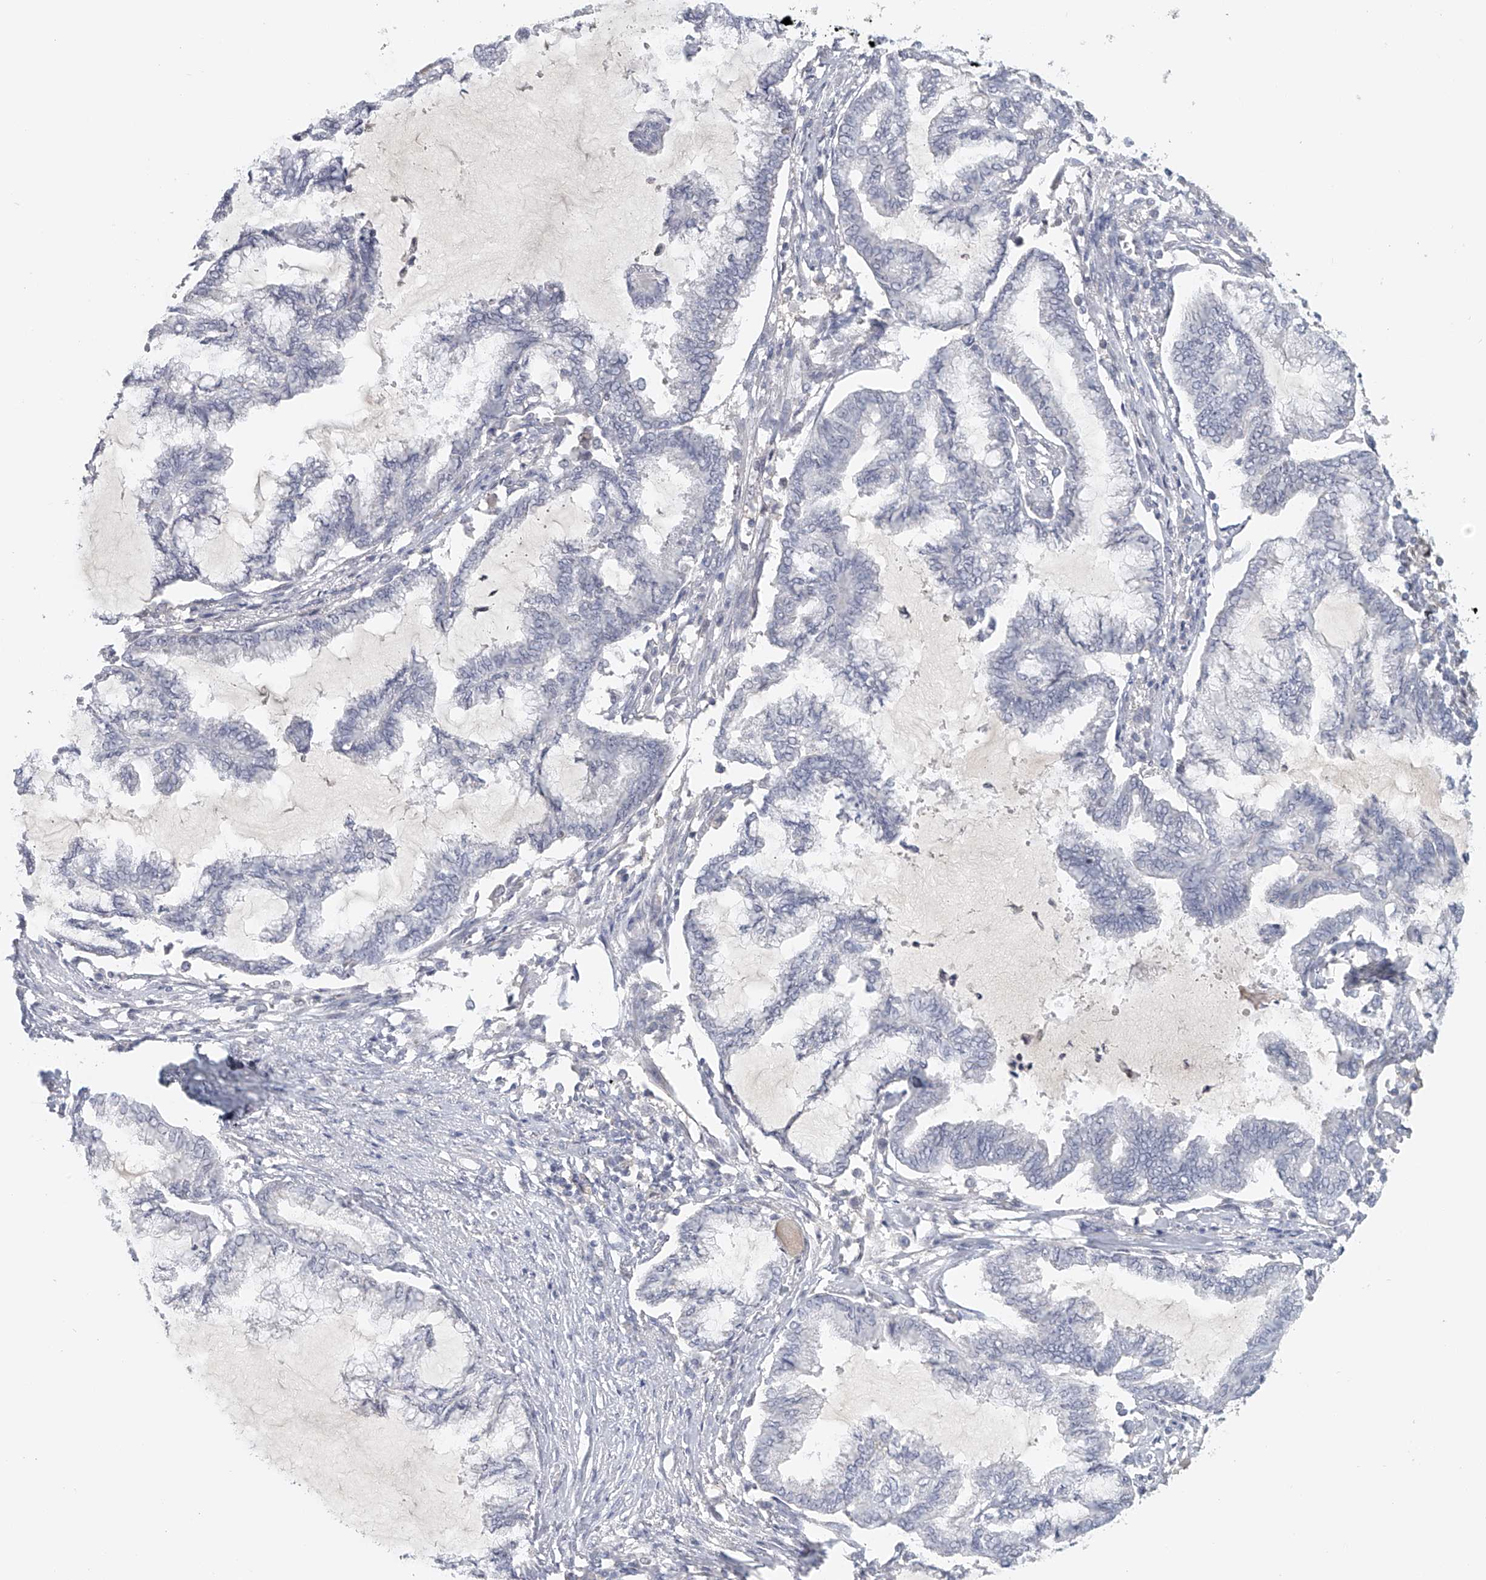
{"staining": {"intensity": "negative", "quantity": "none", "location": "none"}, "tissue": "endometrial cancer", "cell_type": "Tumor cells", "image_type": "cancer", "snomed": [{"axis": "morphology", "description": "Adenocarcinoma, NOS"}, {"axis": "topography", "description": "Endometrium"}], "caption": "IHC image of adenocarcinoma (endometrial) stained for a protein (brown), which shows no staining in tumor cells.", "gene": "DDX43", "patient": {"sex": "female", "age": 86}}